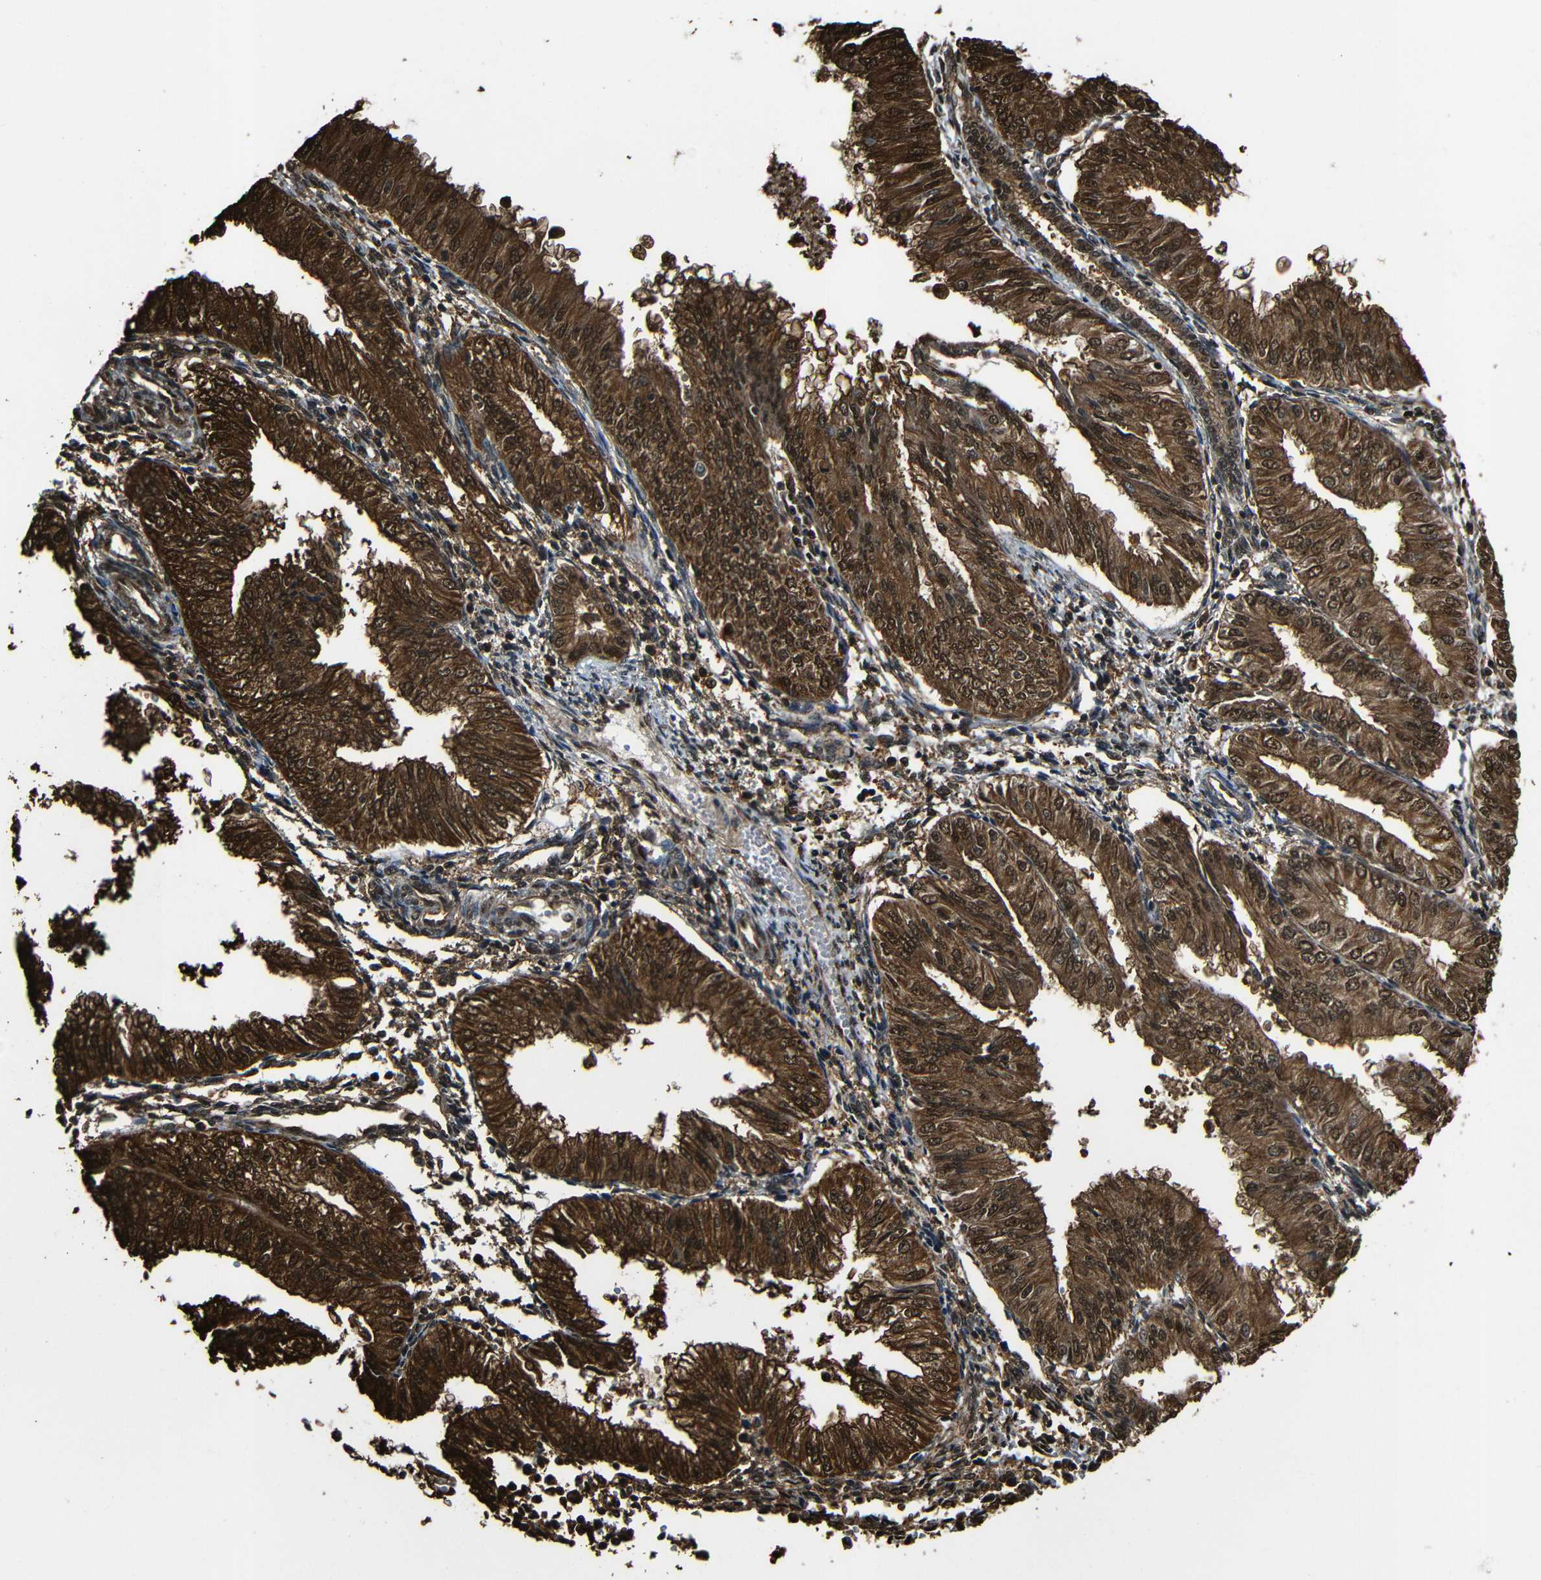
{"staining": {"intensity": "strong", "quantity": ">75%", "location": "cytoplasmic/membranous,nuclear"}, "tissue": "endometrial cancer", "cell_type": "Tumor cells", "image_type": "cancer", "snomed": [{"axis": "morphology", "description": "Adenocarcinoma, NOS"}, {"axis": "topography", "description": "Endometrium"}], "caption": "This image reveals endometrial adenocarcinoma stained with IHC to label a protein in brown. The cytoplasmic/membranous and nuclear of tumor cells show strong positivity for the protein. Nuclei are counter-stained blue.", "gene": "VCP", "patient": {"sex": "female", "age": 53}}